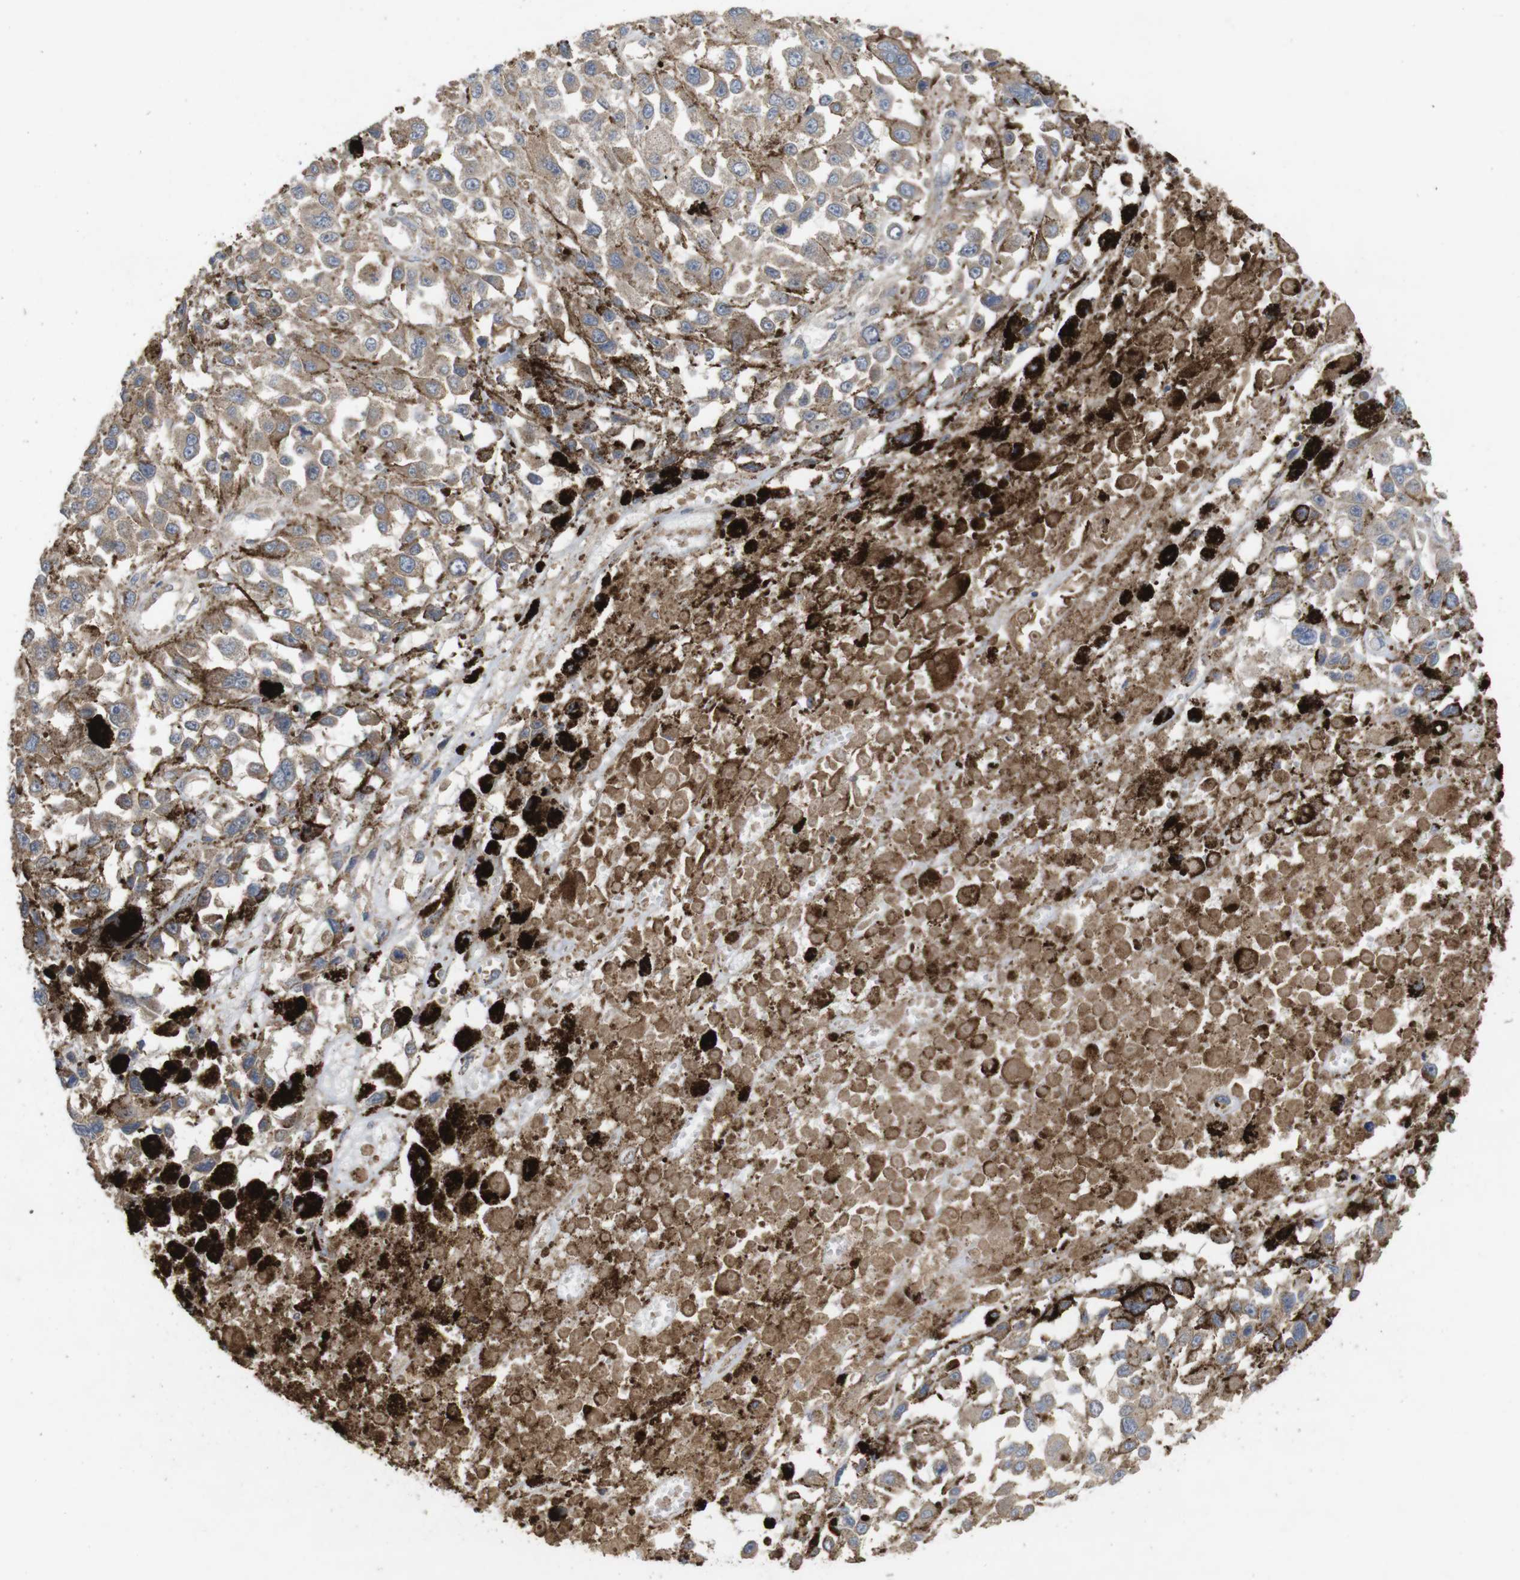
{"staining": {"intensity": "weak", "quantity": ">75%", "location": "cytoplasmic/membranous"}, "tissue": "melanoma", "cell_type": "Tumor cells", "image_type": "cancer", "snomed": [{"axis": "morphology", "description": "Malignant melanoma, Metastatic site"}, {"axis": "topography", "description": "Lymph node"}], "caption": "Immunohistochemical staining of human melanoma displays low levels of weak cytoplasmic/membranous positivity in about >75% of tumor cells. (brown staining indicates protein expression, while blue staining denotes nuclei).", "gene": "KCNS3", "patient": {"sex": "male", "age": 59}}